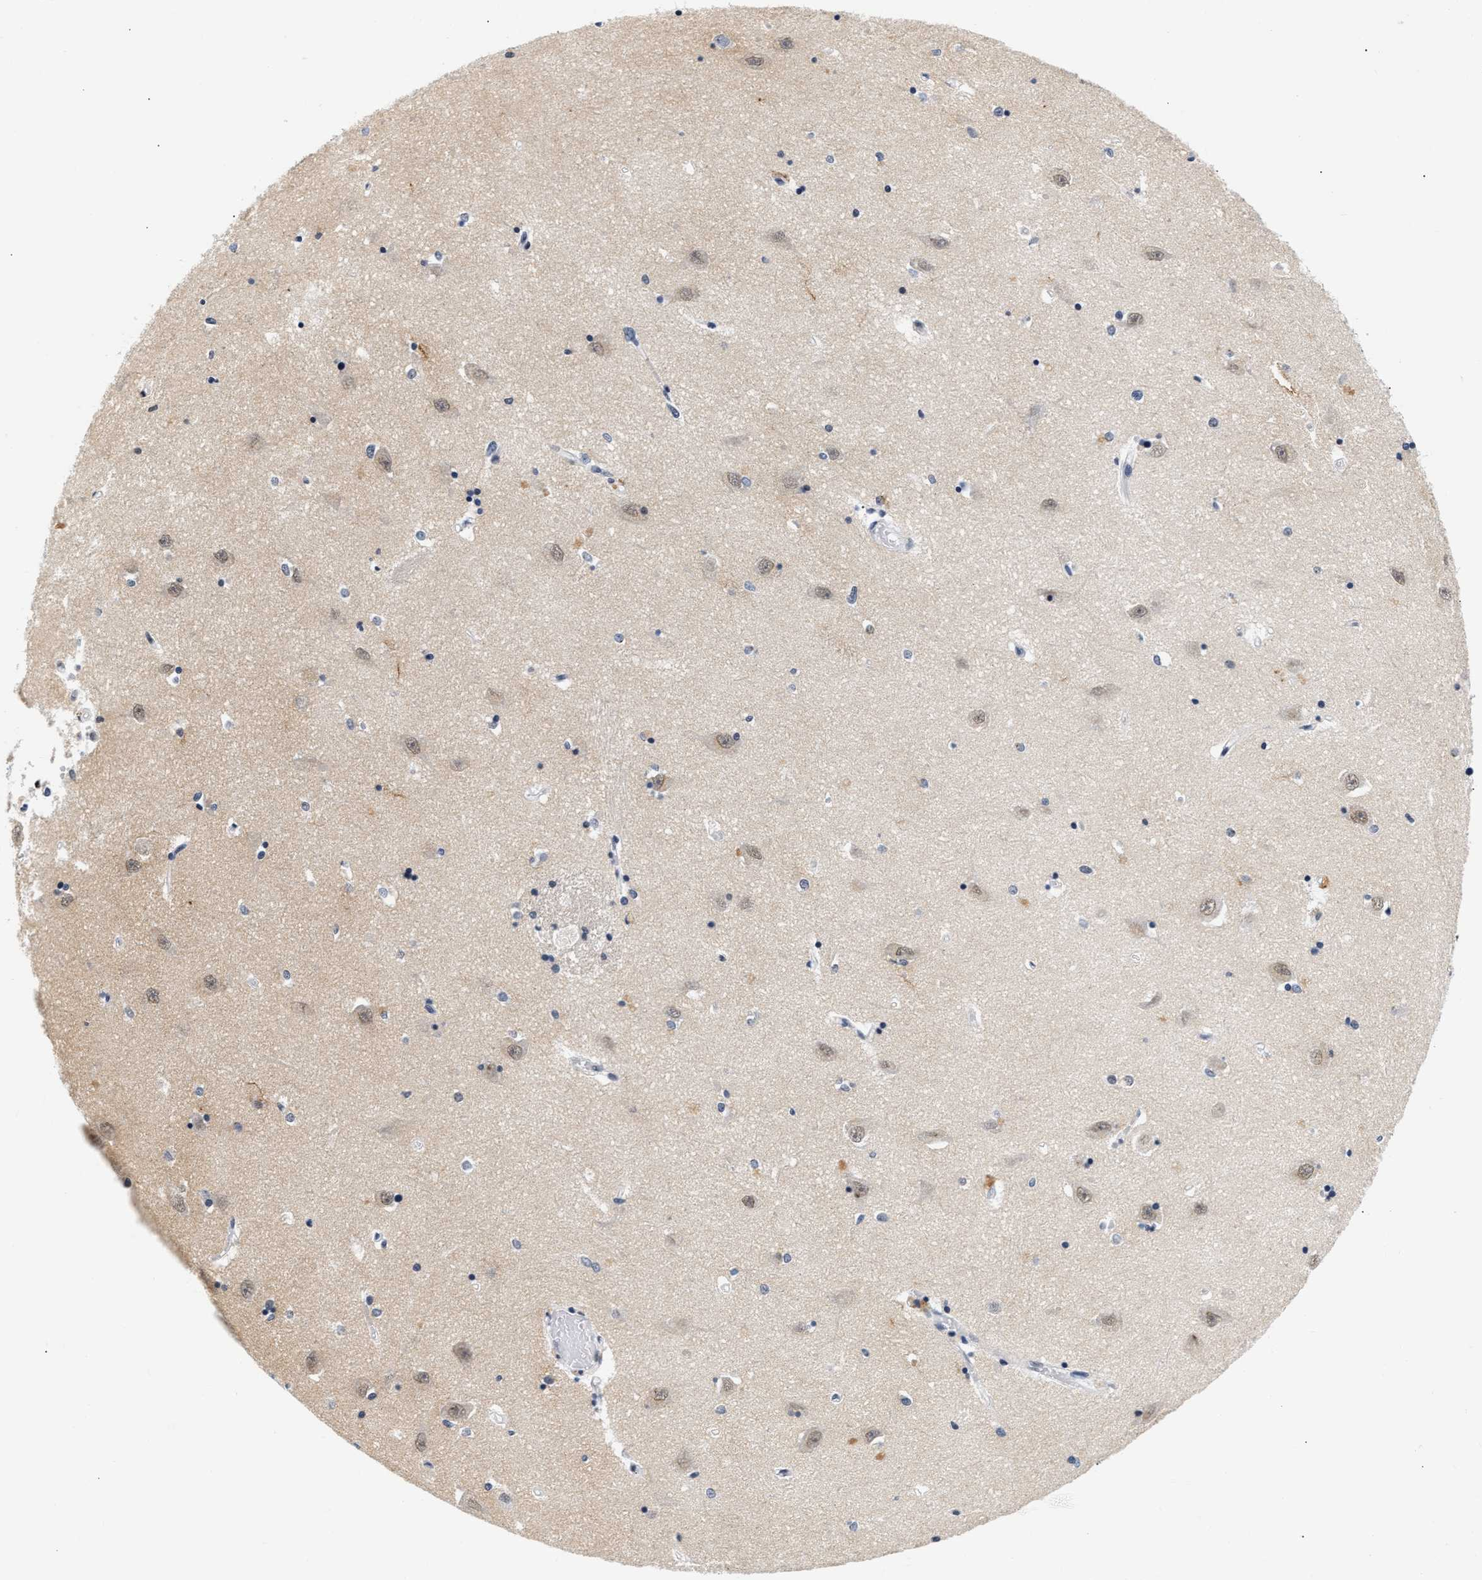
{"staining": {"intensity": "moderate", "quantity": "<25%", "location": "nuclear"}, "tissue": "hippocampus", "cell_type": "Glial cells", "image_type": "normal", "snomed": [{"axis": "morphology", "description": "Normal tissue, NOS"}, {"axis": "topography", "description": "Hippocampus"}], "caption": "The immunohistochemical stain labels moderate nuclear expression in glial cells of normal hippocampus.", "gene": "THOC1", "patient": {"sex": "male", "age": 45}}